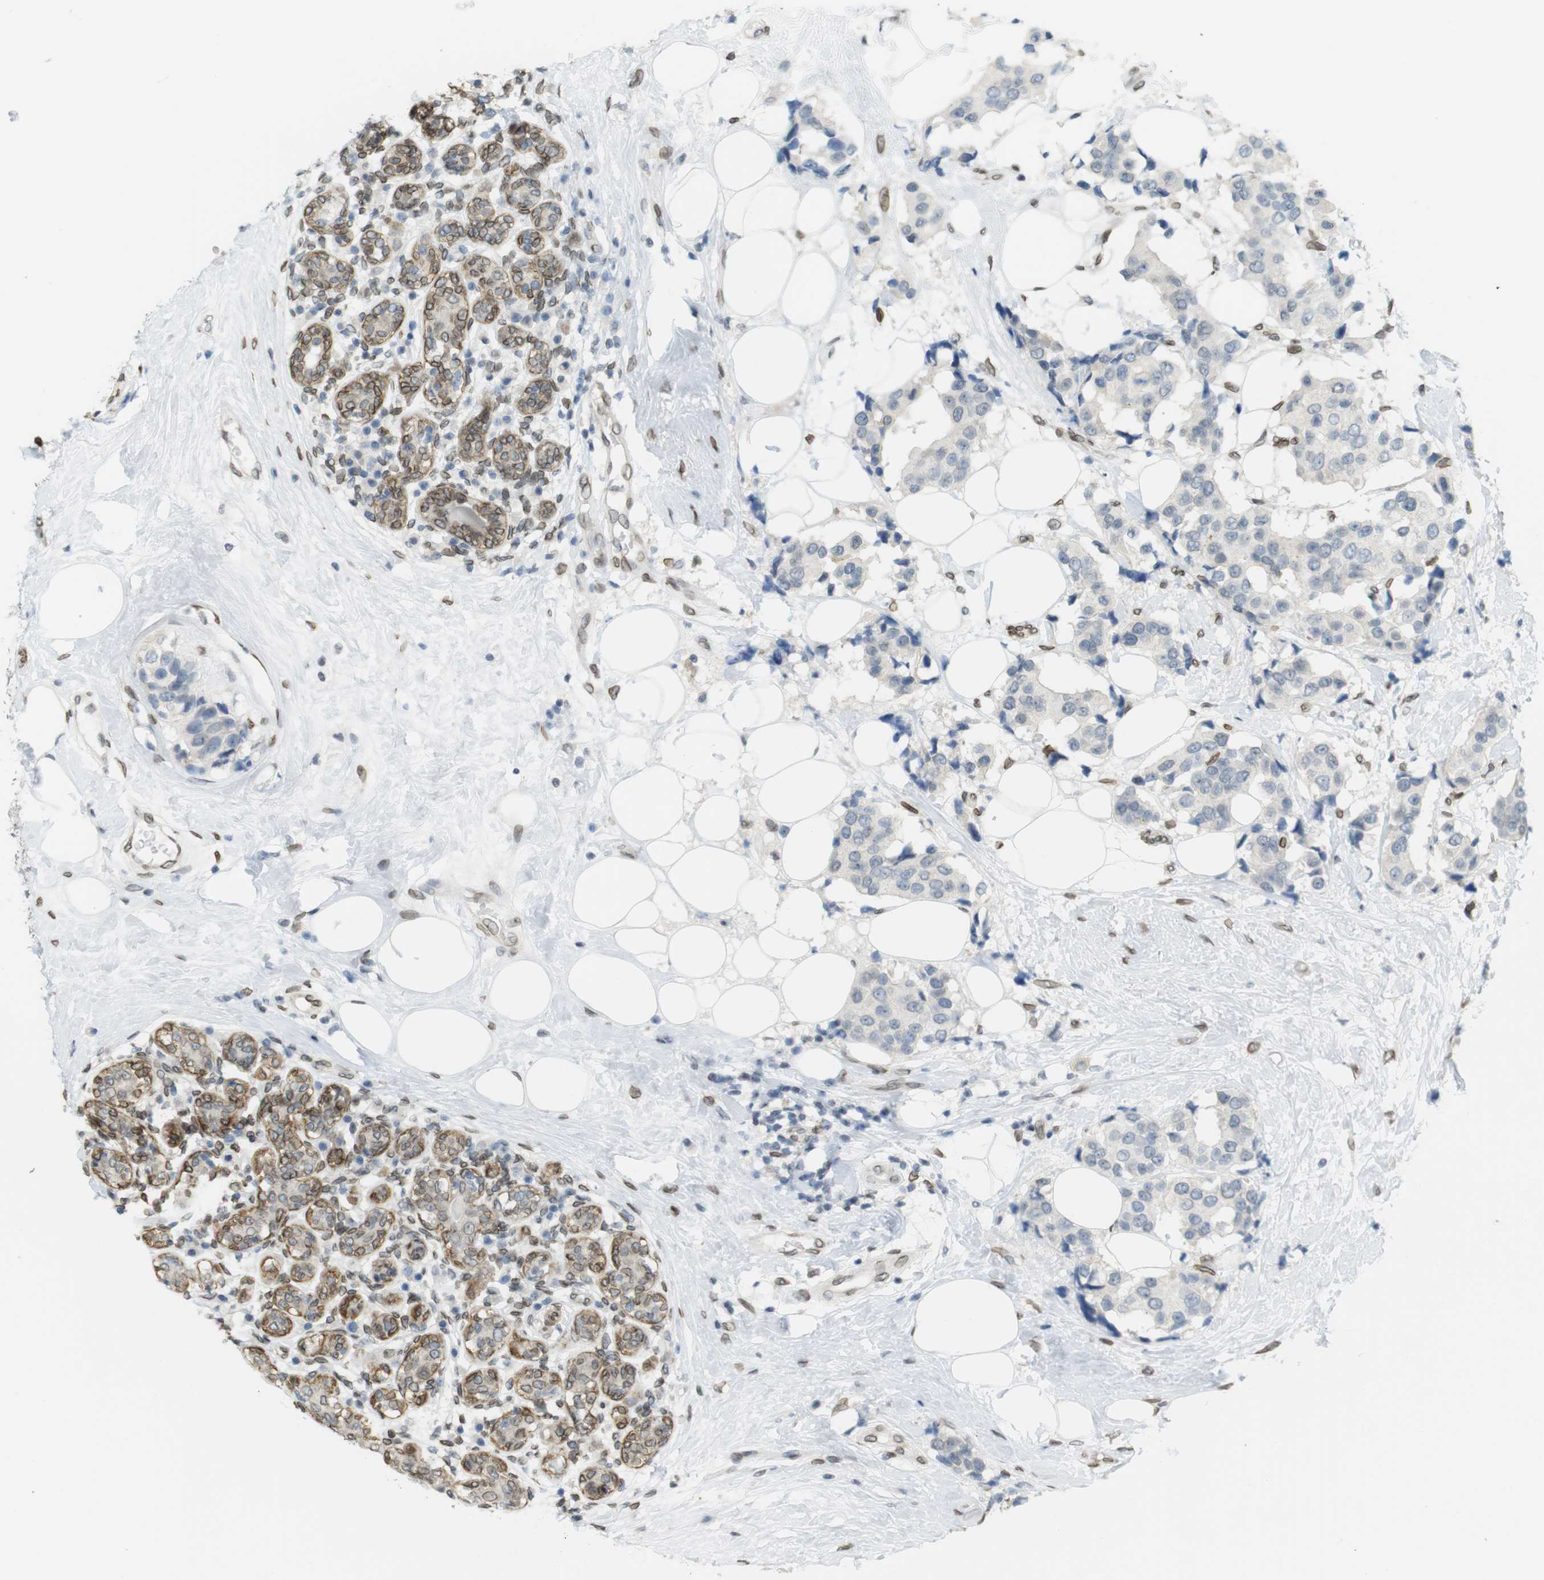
{"staining": {"intensity": "negative", "quantity": "none", "location": "none"}, "tissue": "breast cancer", "cell_type": "Tumor cells", "image_type": "cancer", "snomed": [{"axis": "morphology", "description": "Normal tissue, NOS"}, {"axis": "morphology", "description": "Duct carcinoma"}, {"axis": "topography", "description": "Breast"}], "caption": "Immunohistochemistry (IHC) of human breast infiltrating ductal carcinoma exhibits no expression in tumor cells. (Immunohistochemistry, brightfield microscopy, high magnification).", "gene": "ARL6IP6", "patient": {"sex": "female", "age": 39}}